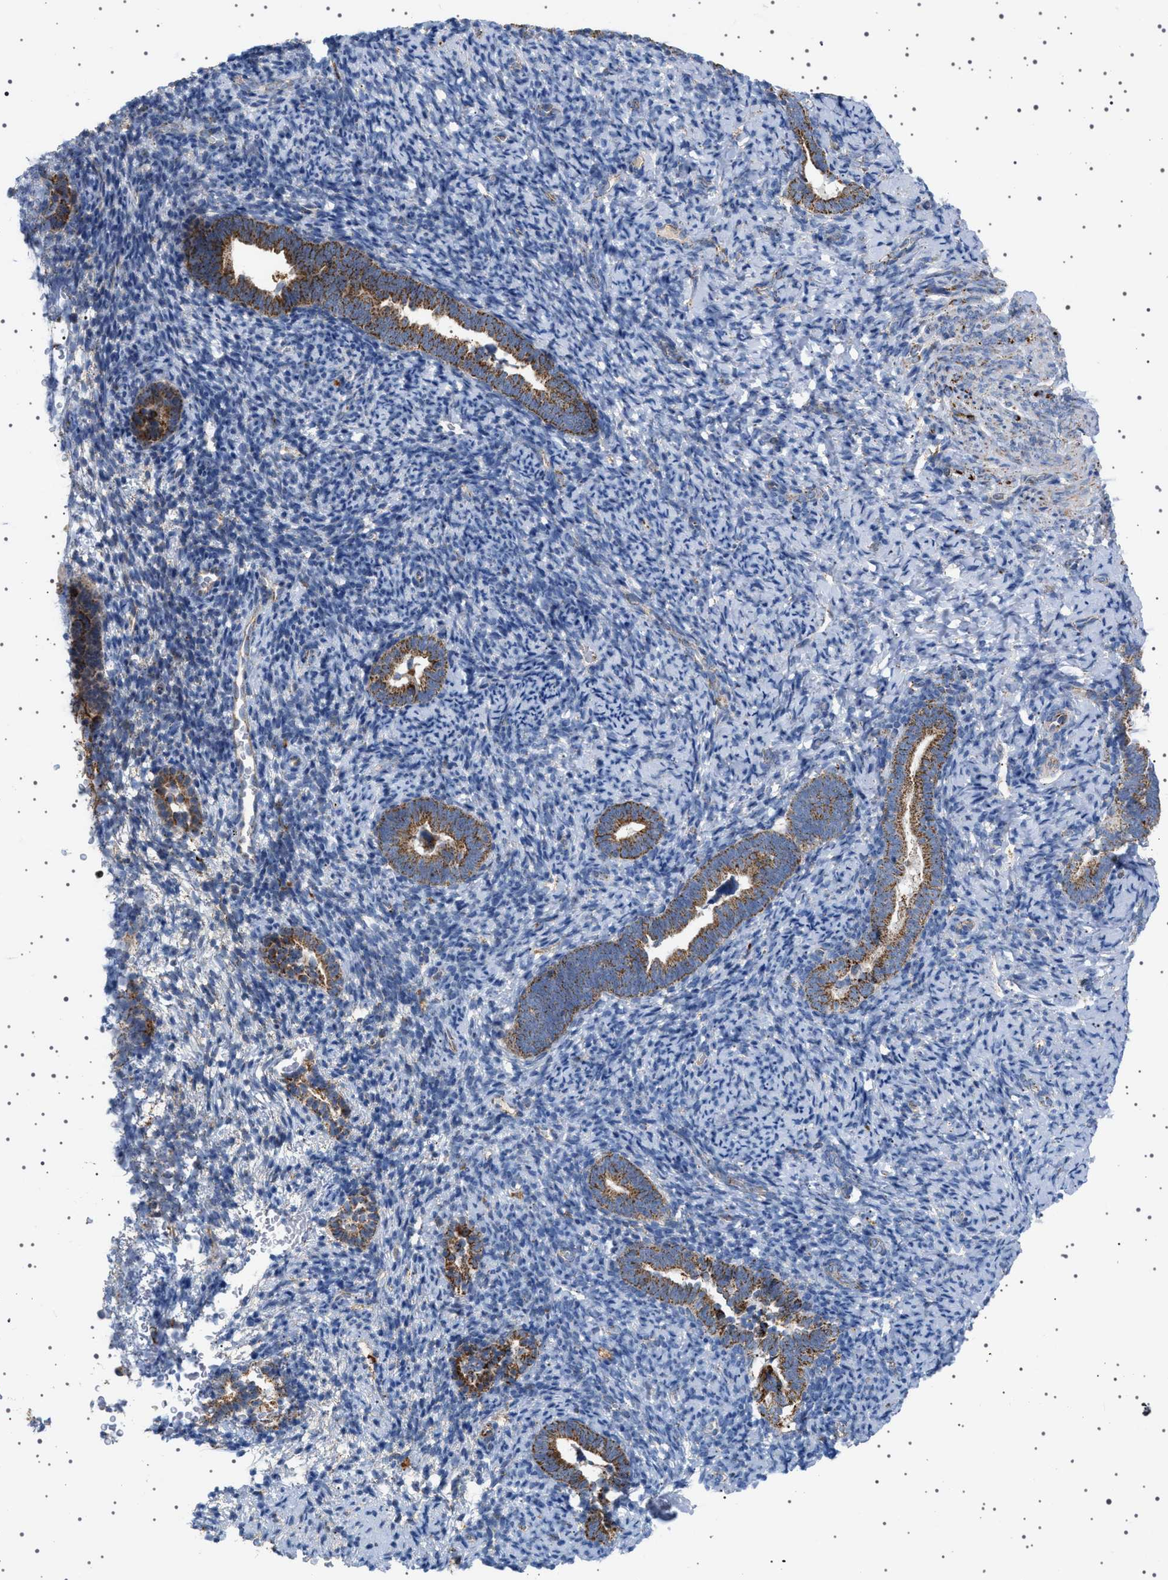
{"staining": {"intensity": "negative", "quantity": "none", "location": "none"}, "tissue": "endometrium", "cell_type": "Cells in endometrial stroma", "image_type": "normal", "snomed": [{"axis": "morphology", "description": "Normal tissue, NOS"}, {"axis": "topography", "description": "Endometrium"}], "caption": "Immunohistochemistry photomicrograph of benign endometrium: human endometrium stained with DAB (3,3'-diaminobenzidine) demonstrates no significant protein staining in cells in endometrial stroma. Nuclei are stained in blue.", "gene": "UBXN8", "patient": {"sex": "female", "age": 51}}